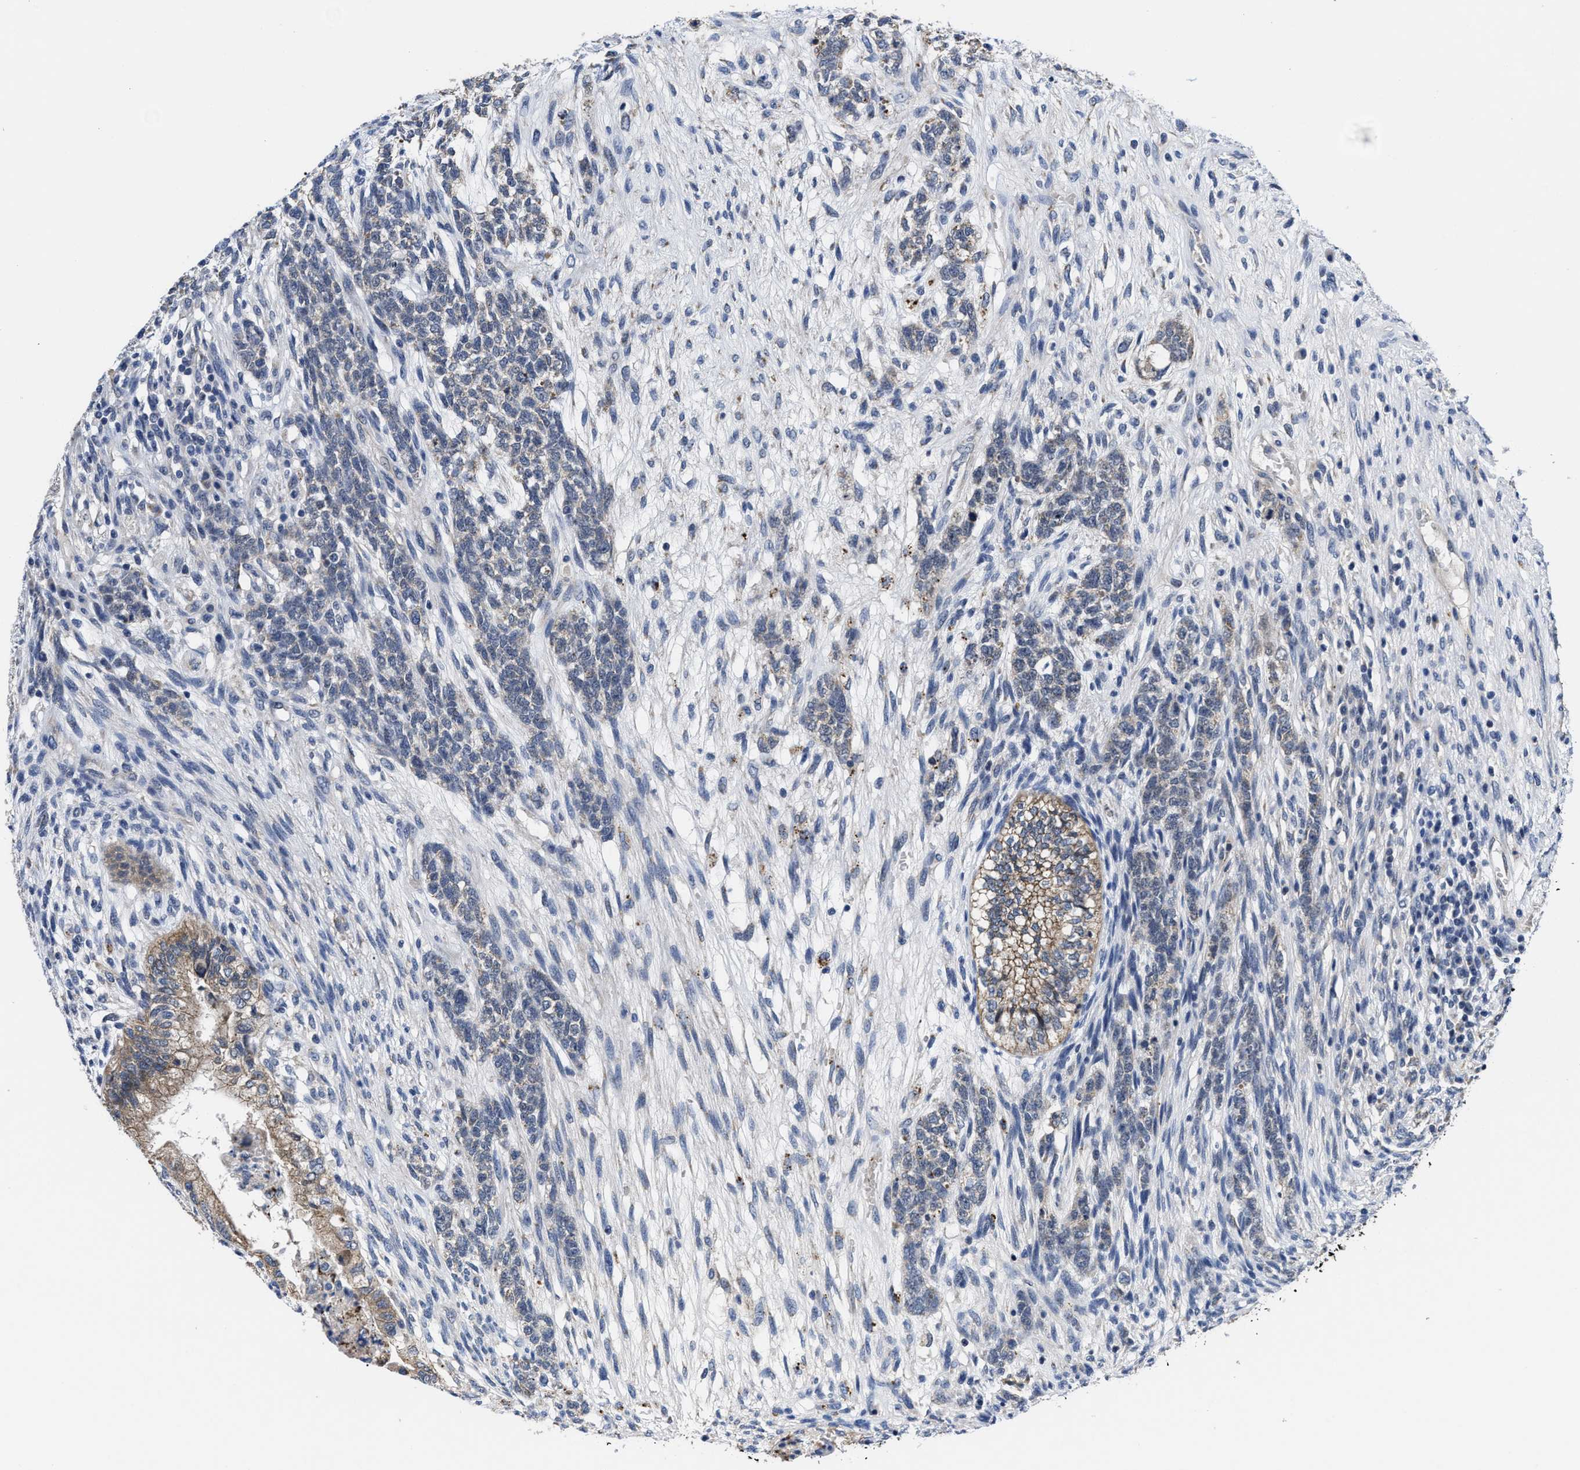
{"staining": {"intensity": "weak", "quantity": "25%-75%", "location": "cytoplasmic/membranous"}, "tissue": "testis cancer", "cell_type": "Tumor cells", "image_type": "cancer", "snomed": [{"axis": "morphology", "description": "Seminoma, NOS"}, {"axis": "topography", "description": "Testis"}], "caption": "Immunohistochemistry micrograph of neoplastic tissue: human seminoma (testis) stained using immunohistochemistry shows low levels of weak protein expression localized specifically in the cytoplasmic/membranous of tumor cells, appearing as a cytoplasmic/membranous brown color.", "gene": "GHITM", "patient": {"sex": "male", "age": 28}}